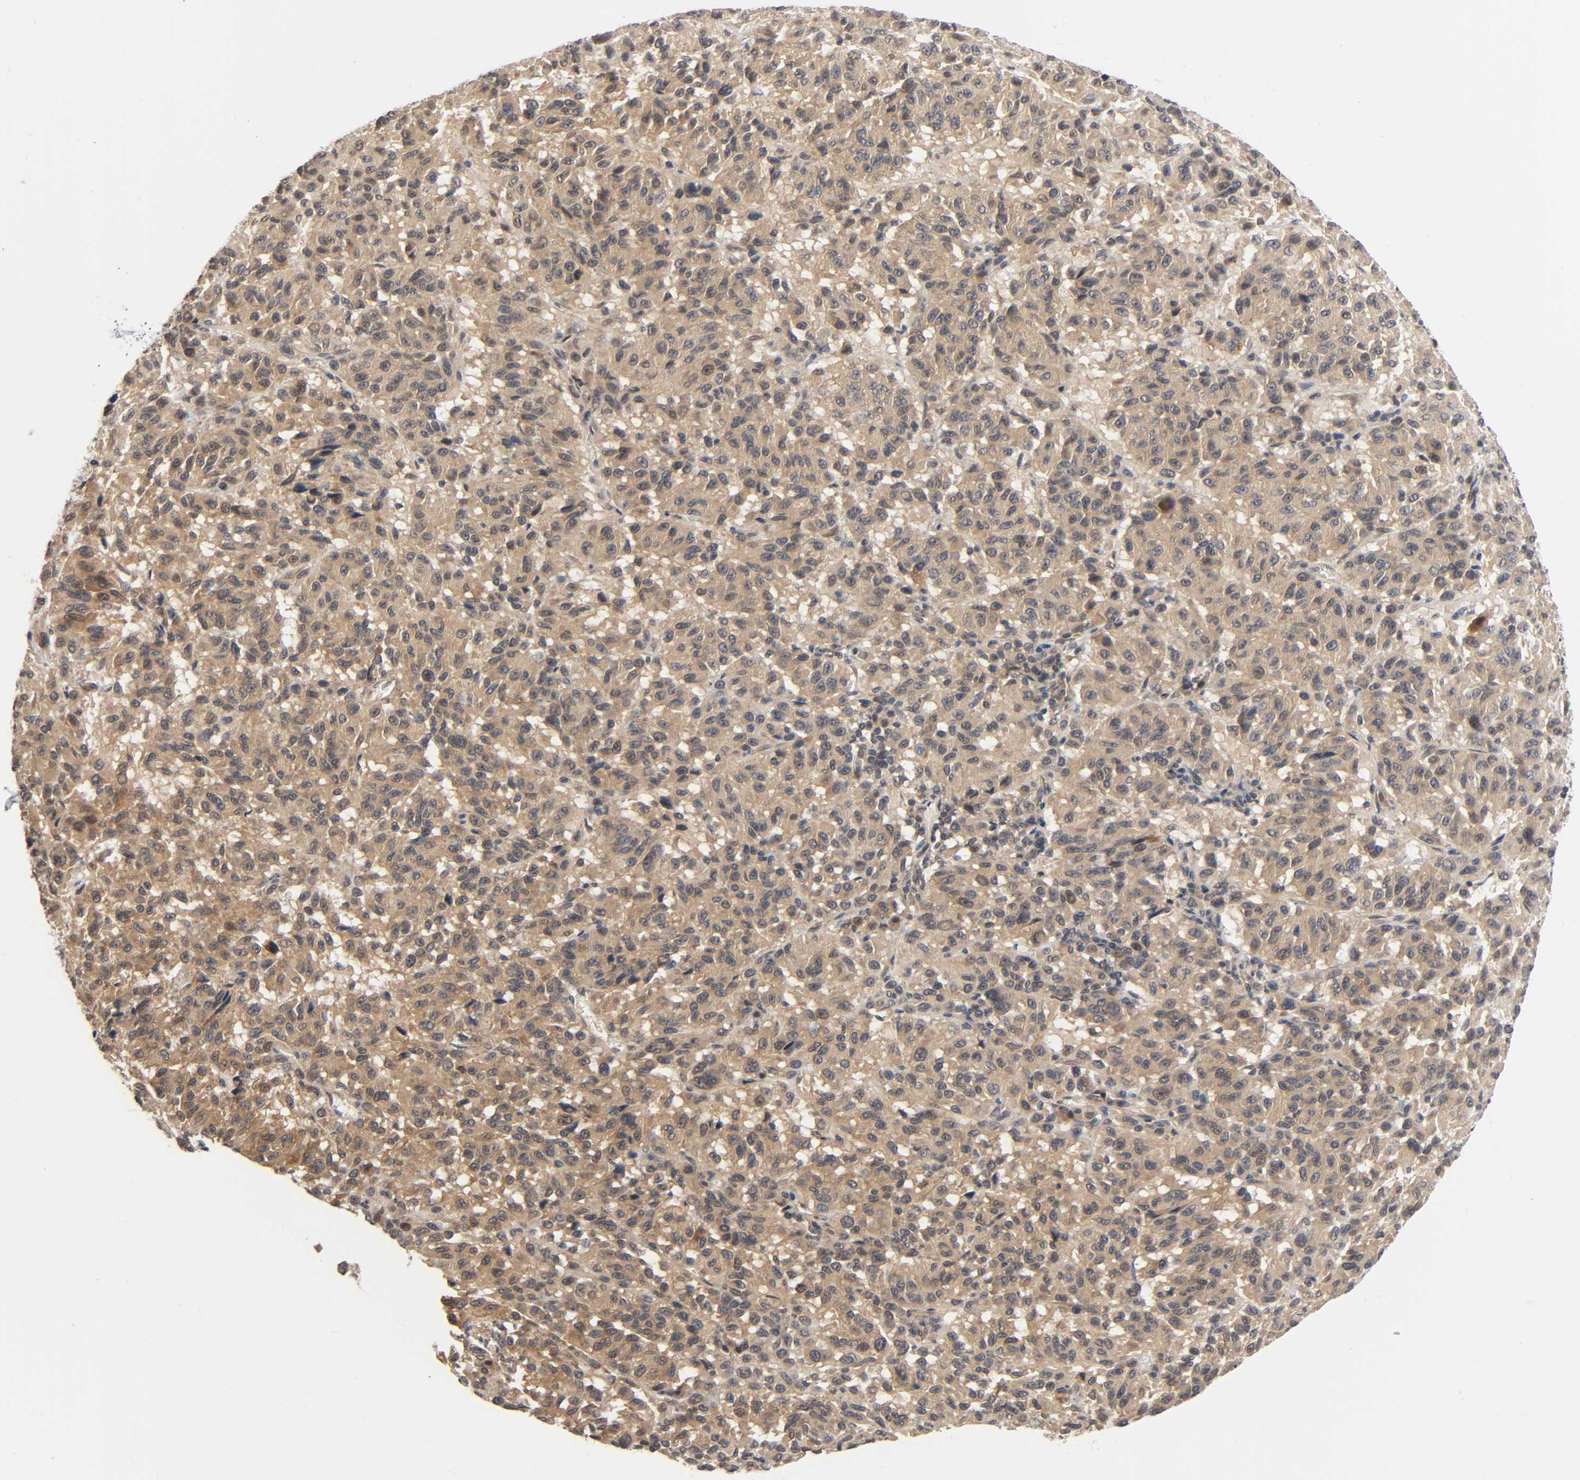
{"staining": {"intensity": "moderate", "quantity": ">75%", "location": "cytoplasmic/membranous"}, "tissue": "melanoma", "cell_type": "Tumor cells", "image_type": "cancer", "snomed": [{"axis": "morphology", "description": "Malignant melanoma, Metastatic site"}, {"axis": "topography", "description": "Lung"}], "caption": "Melanoma stained with DAB immunohistochemistry (IHC) displays medium levels of moderate cytoplasmic/membranous expression in approximately >75% of tumor cells.", "gene": "PRKAB1", "patient": {"sex": "male", "age": 64}}